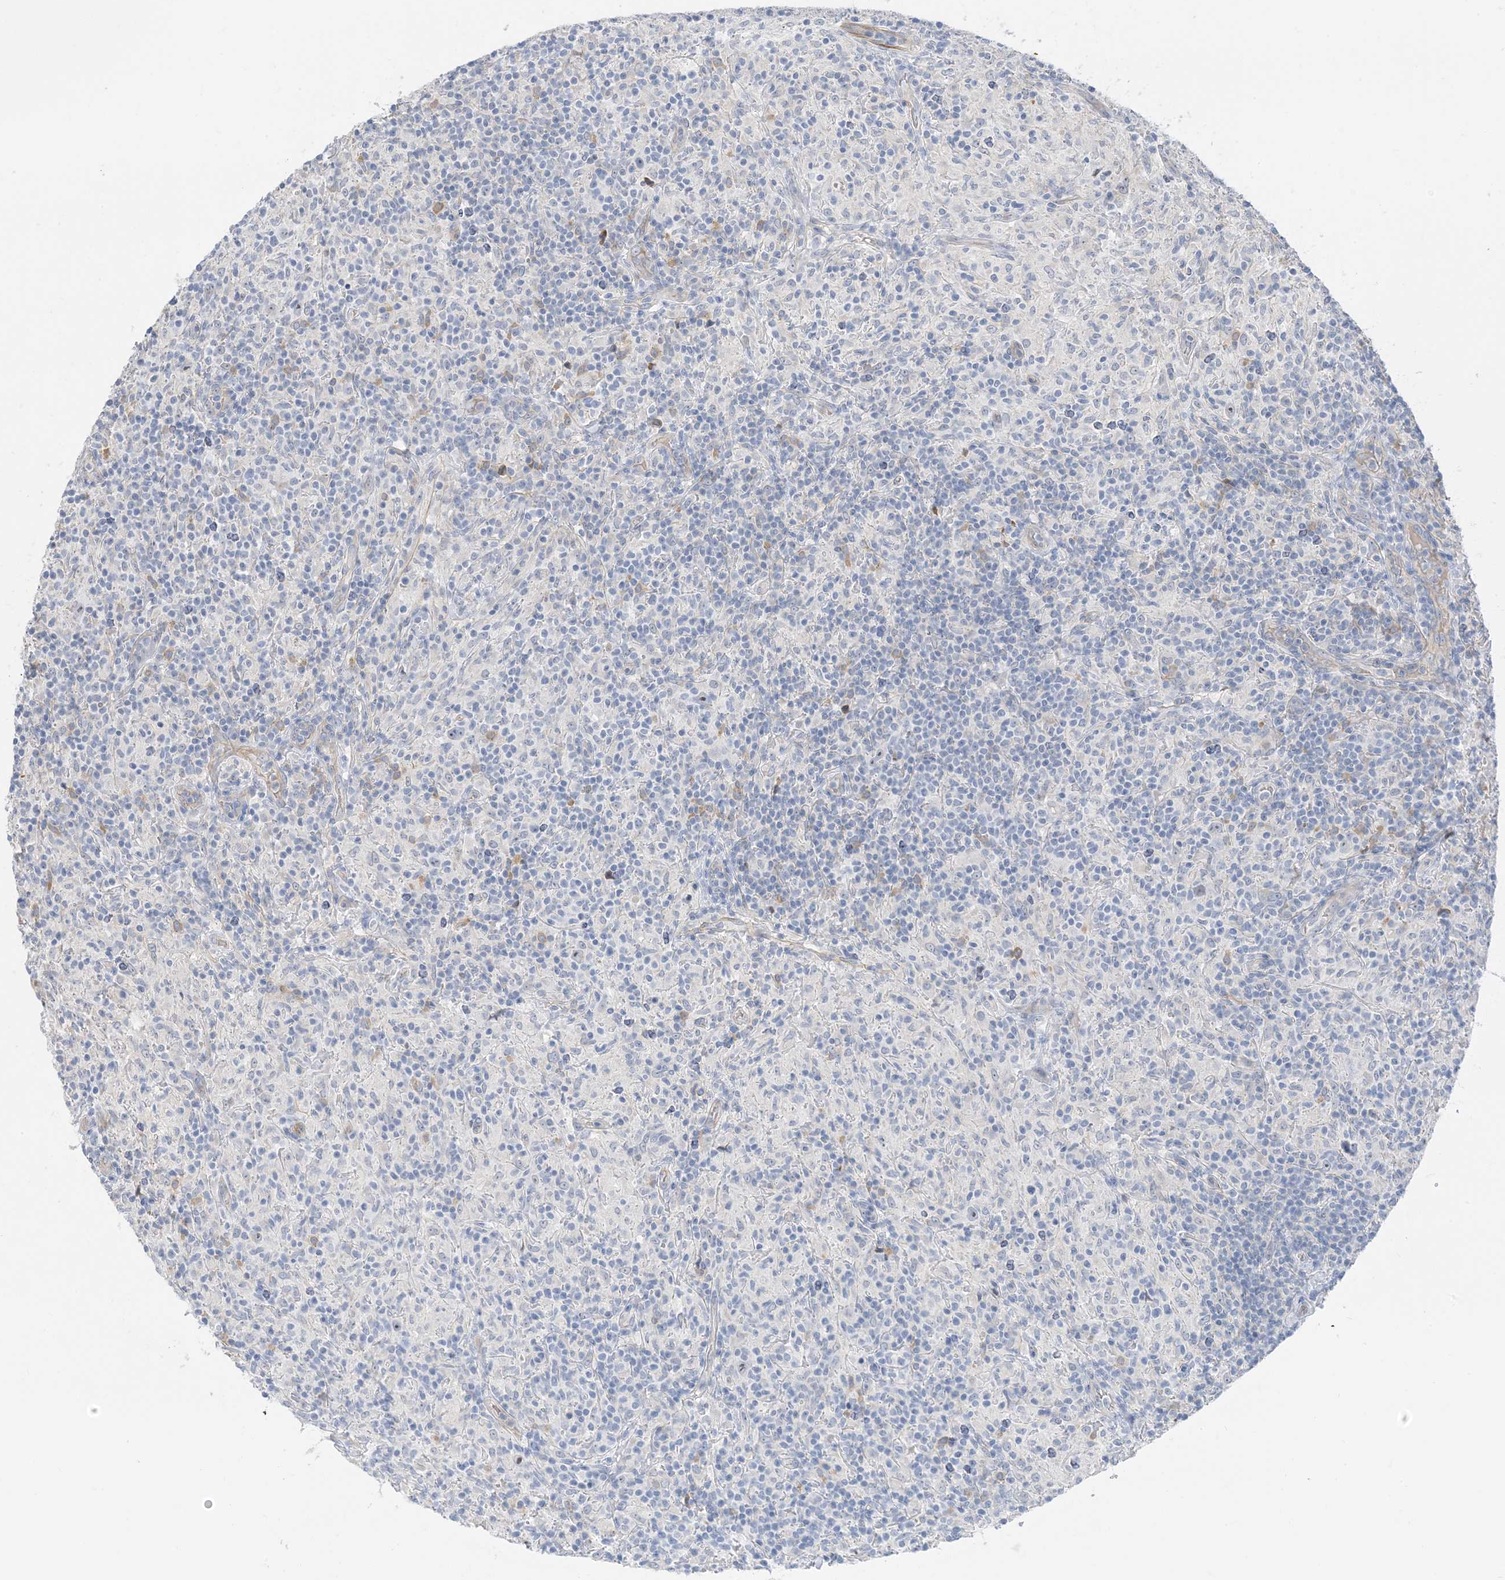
{"staining": {"intensity": "negative", "quantity": "none", "location": "none"}, "tissue": "lymphoma", "cell_type": "Tumor cells", "image_type": "cancer", "snomed": [{"axis": "morphology", "description": "Hodgkin's disease, NOS"}, {"axis": "topography", "description": "Lymph node"}], "caption": "This is a image of immunohistochemistry (IHC) staining of lymphoma, which shows no positivity in tumor cells. (Brightfield microscopy of DAB immunohistochemistry (IHC) at high magnification).", "gene": "IL36B", "patient": {"sex": "male", "age": 70}}